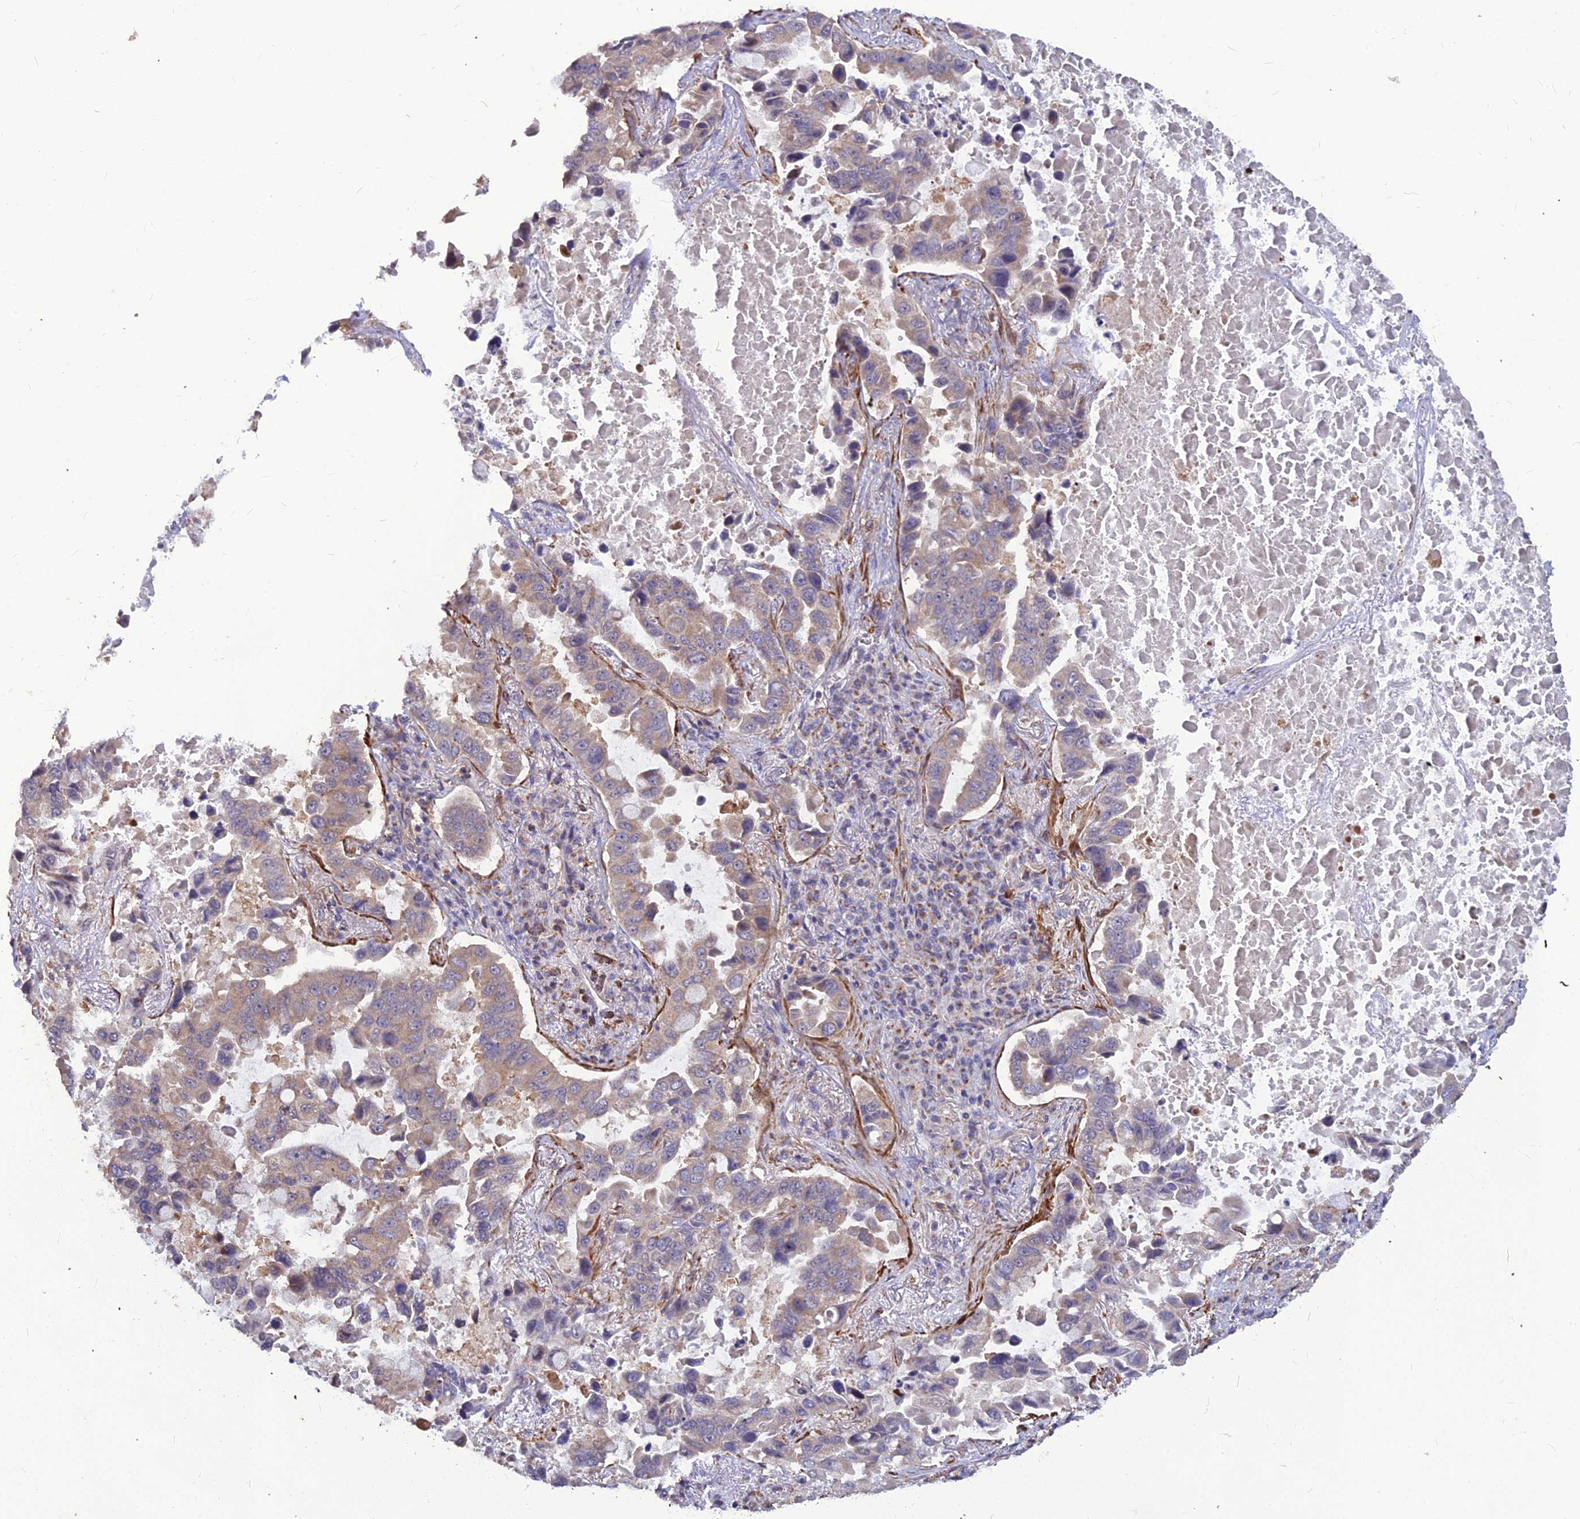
{"staining": {"intensity": "weak", "quantity": "<25%", "location": "cytoplasmic/membranous"}, "tissue": "lung cancer", "cell_type": "Tumor cells", "image_type": "cancer", "snomed": [{"axis": "morphology", "description": "Adenocarcinoma, NOS"}, {"axis": "topography", "description": "Lung"}], "caption": "A histopathology image of human lung cancer (adenocarcinoma) is negative for staining in tumor cells.", "gene": "LEKR1", "patient": {"sex": "male", "age": 64}}